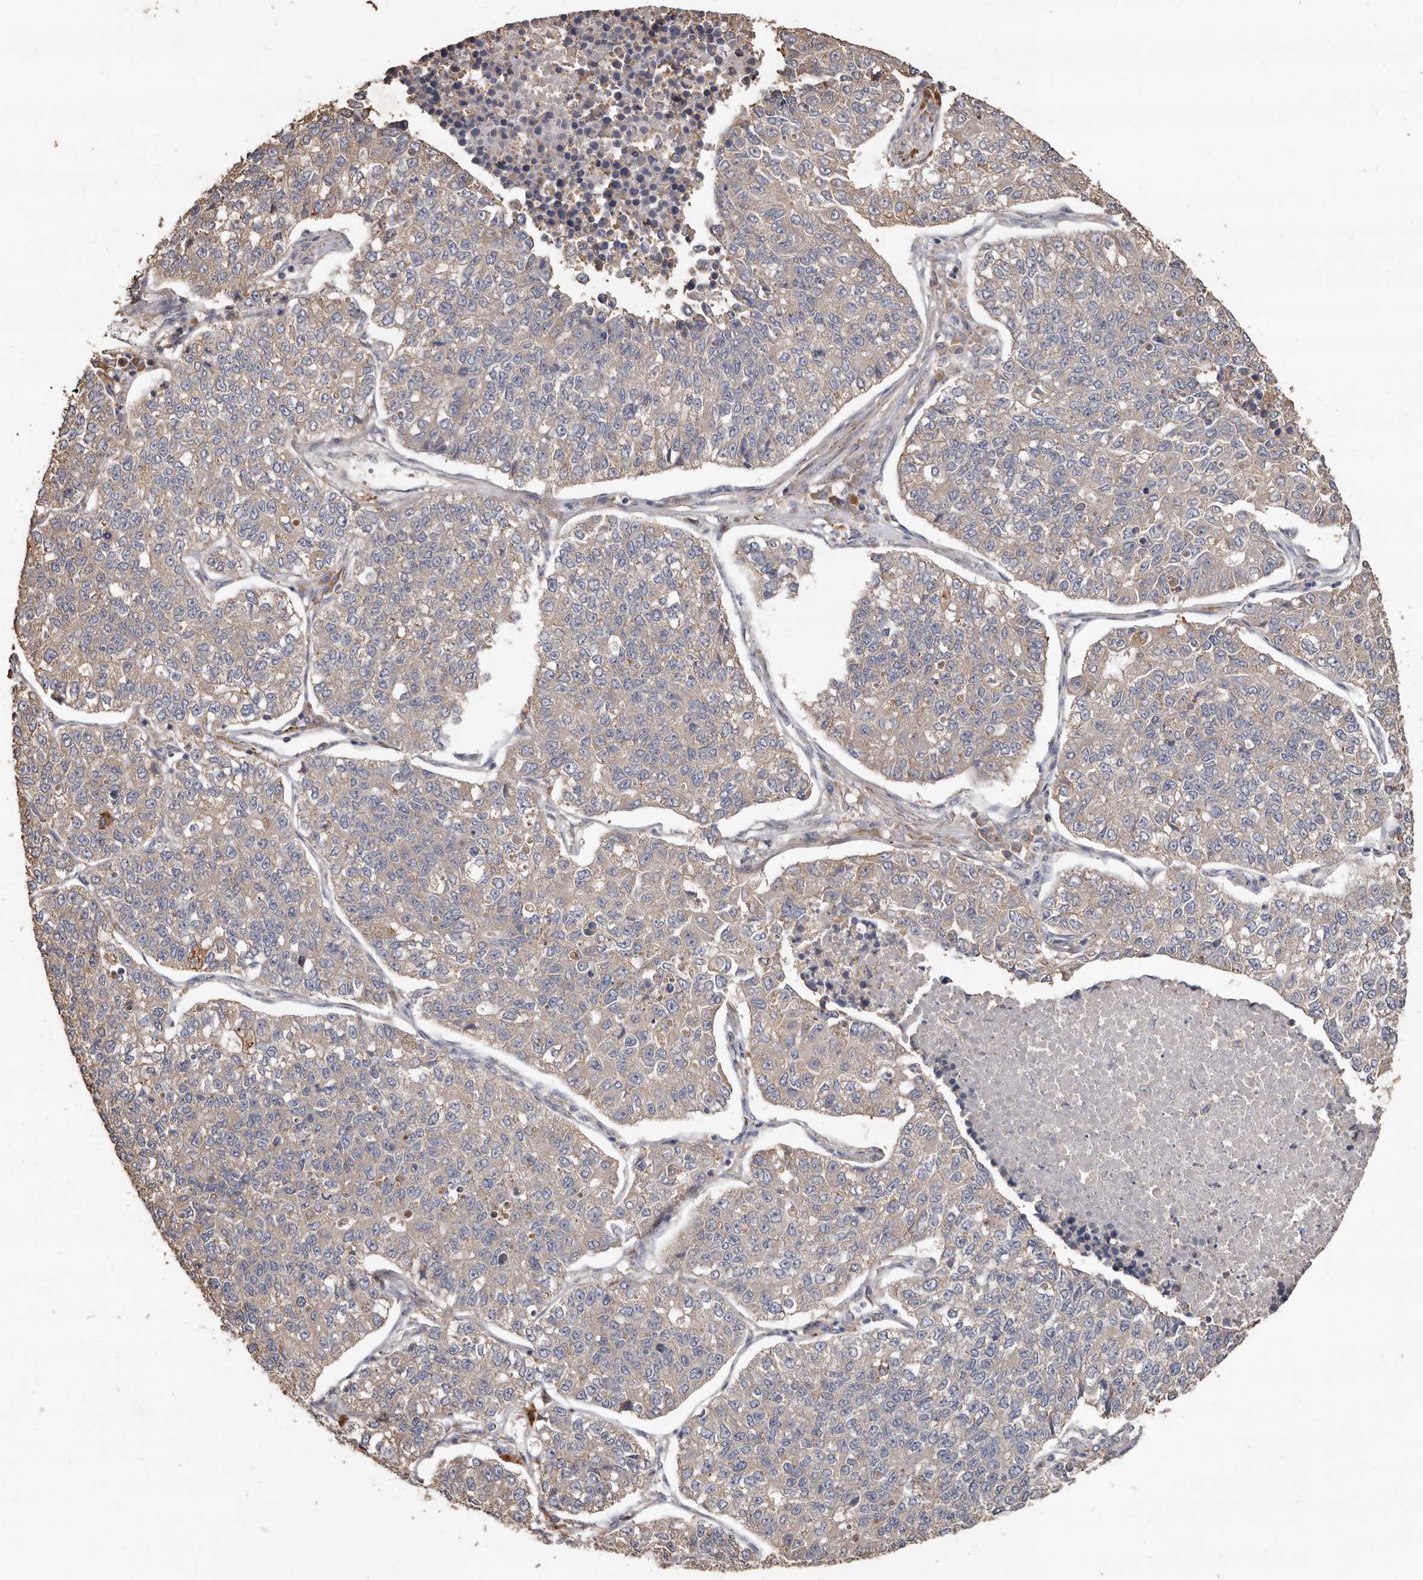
{"staining": {"intensity": "weak", "quantity": "<25%", "location": "cytoplasmic/membranous"}, "tissue": "lung cancer", "cell_type": "Tumor cells", "image_type": "cancer", "snomed": [{"axis": "morphology", "description": "Adenocarcinoma, NOS"}, {"axis": "topography", "description": "Lung"}], "caption": "An IHC histopathology image of lung cancer is shown. There is no staining in tumor cells of lung cancer.", "gene": "FLCN", "patient": {"sex": "male", "age": 49}}